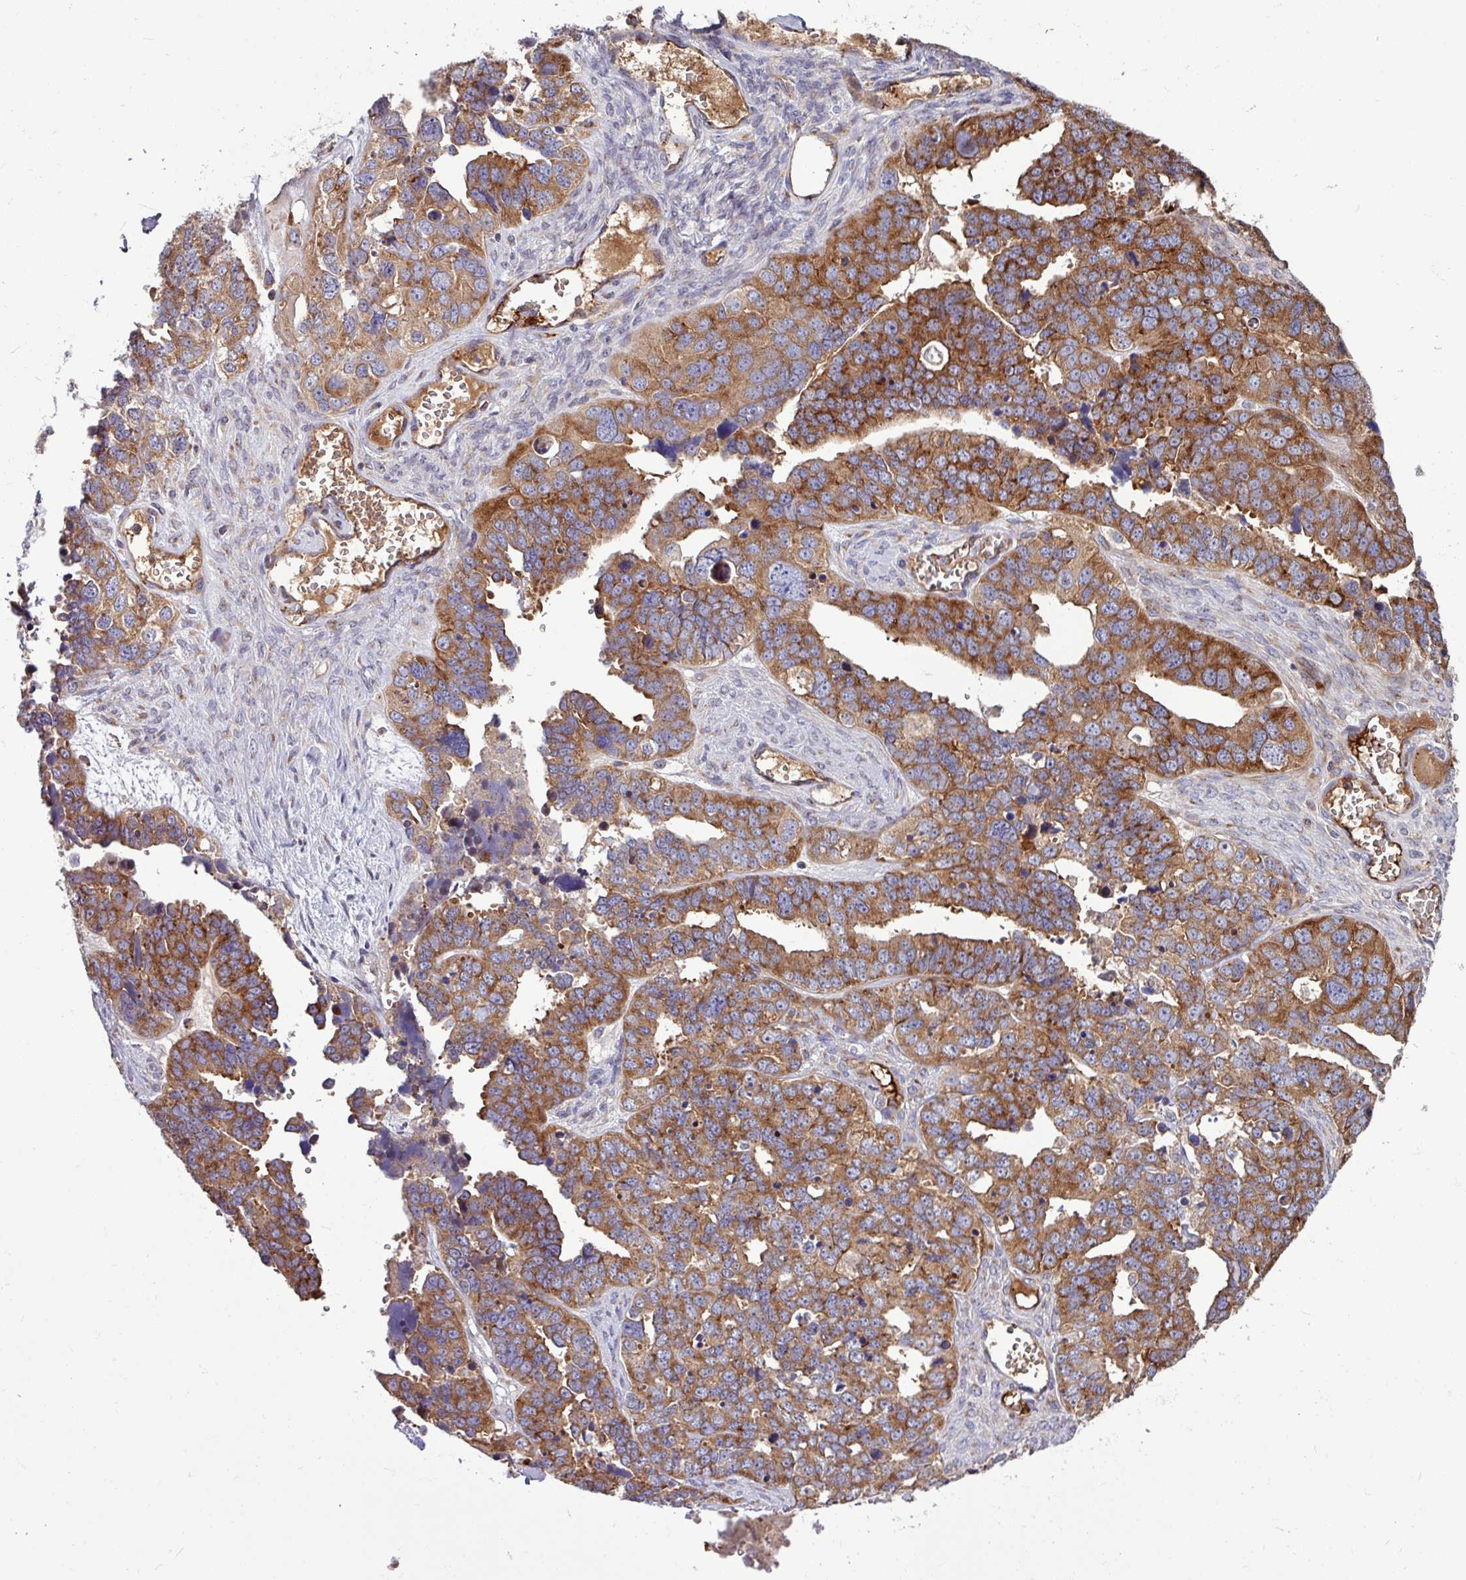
{"staining": {"intensity": "strong", "quantity": ">75%", "location": "cytoplasmic/membranous"}, "tissue": "ovarian cancer", "cell_type": "Tumor cells", "image_type": "cancer", "snomed": [{"axis": "morphology", "description": "Cystadenocarcinoma, serous, NOS"}, {"axis": "topography", "description": "Ovary"}], "caption": "High-magnification brightfield microscopy of ovarian serous cystadenocarcinoma stained with DAB (3,3'-diaminobenzidine) (brown) and counterstained with hematoxylin (blue). tumor cells exhibit strong cytoplasmic/membranous positivity is appreciated in approximately>75% of cells. (Stains: DAB in brown, nuclei in blue, Microscopy: brightfield microscopy at high magnification).", "gene": "LSM12", "patient": {"sex": "female", "age": 76}}